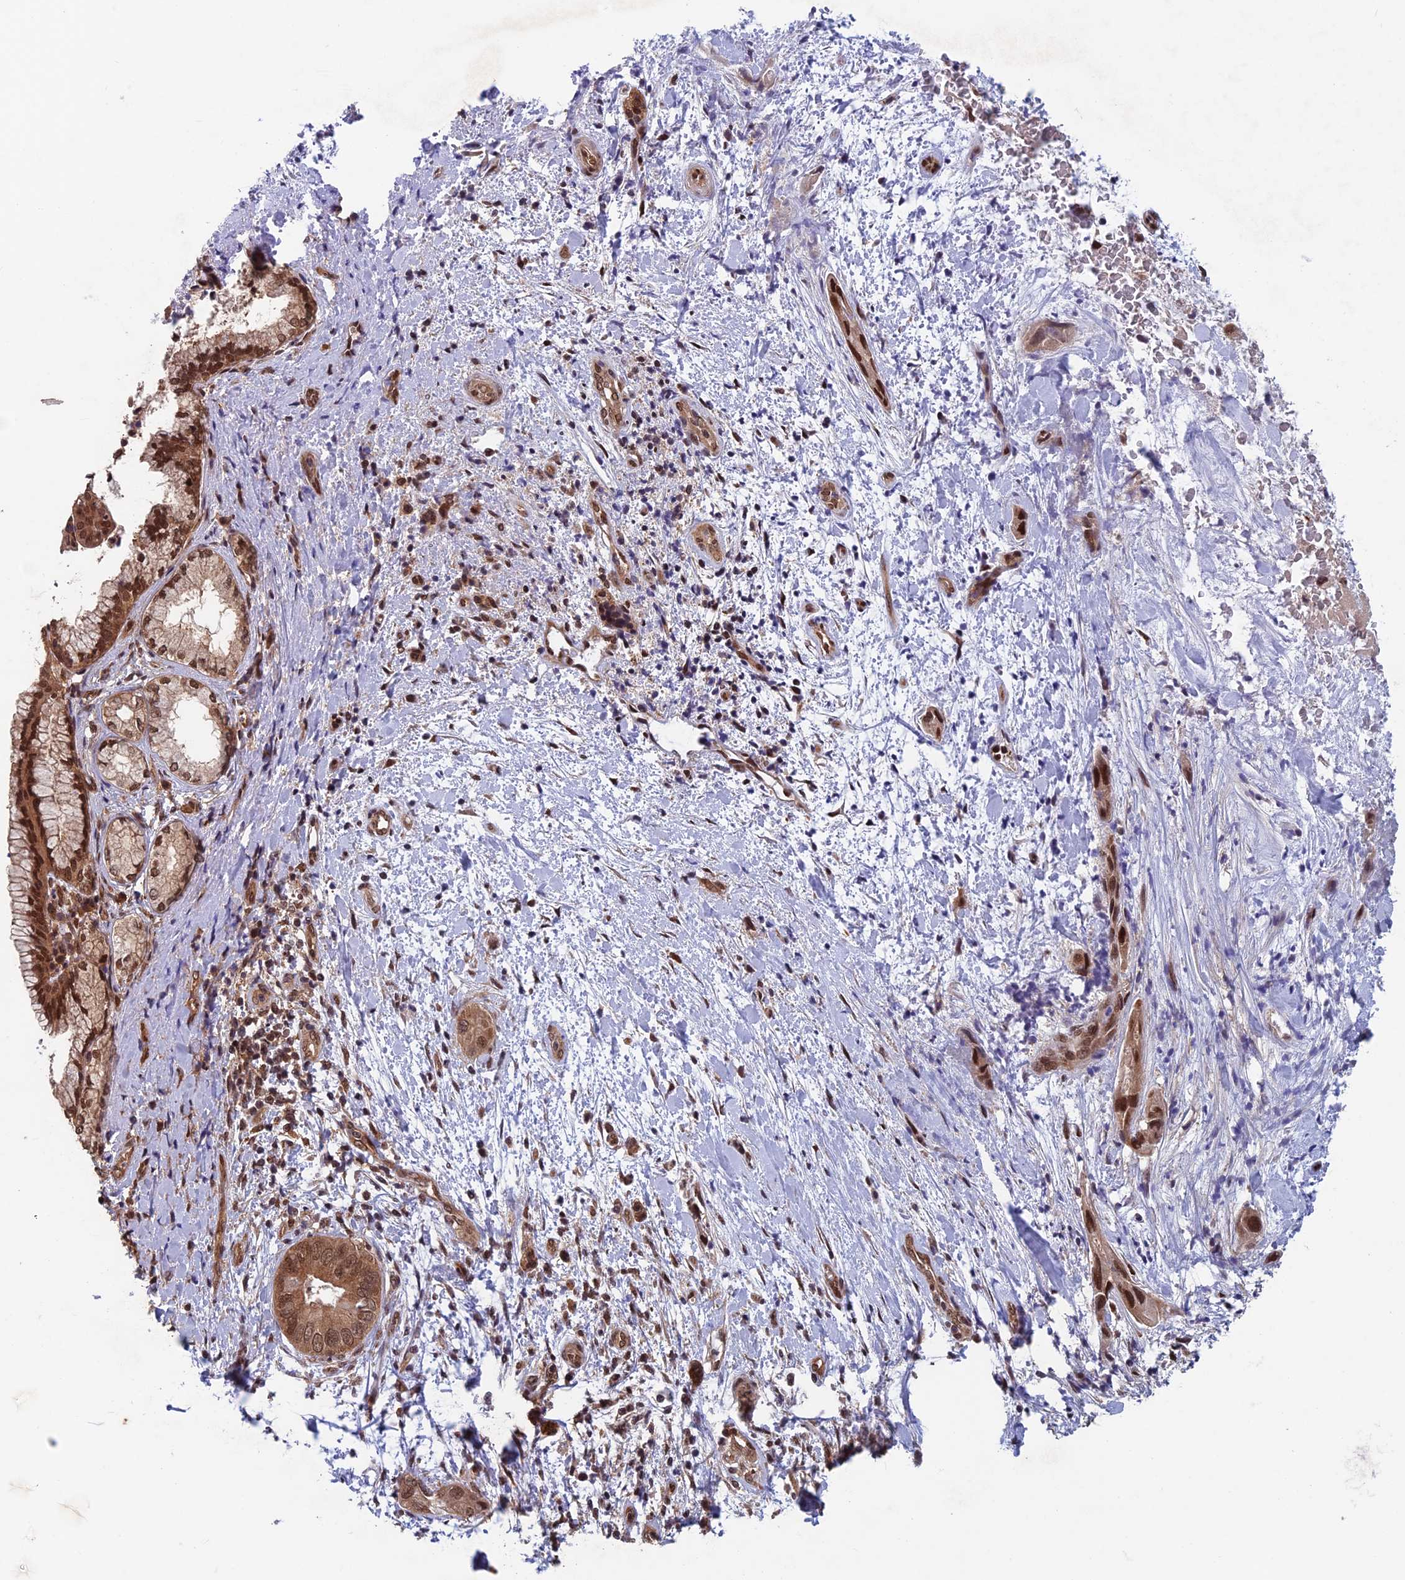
{"staining": {"intensity": "moderate", "quantity": ">75%", "location": "cytoplasmic/membranous,nuclear"}, "tissue": "pancreatic cancer", "cell_type": "Tumor cells", "image_type": "cancer", "snomed": [{"axis": "morphology", "description": "Adenocarcinoma, NOS"}, {"axis": "topography", "description": "Pancreas"}], "caption": "Pancreatic adenocarcinoma stained for a protein (brown) displays moderate cytoplasmic/membranous and nuclear positive positivity in about >75% of tumor cells.", "gene": "FAM53C", "patient": {"sex": "female", "age": 78}}